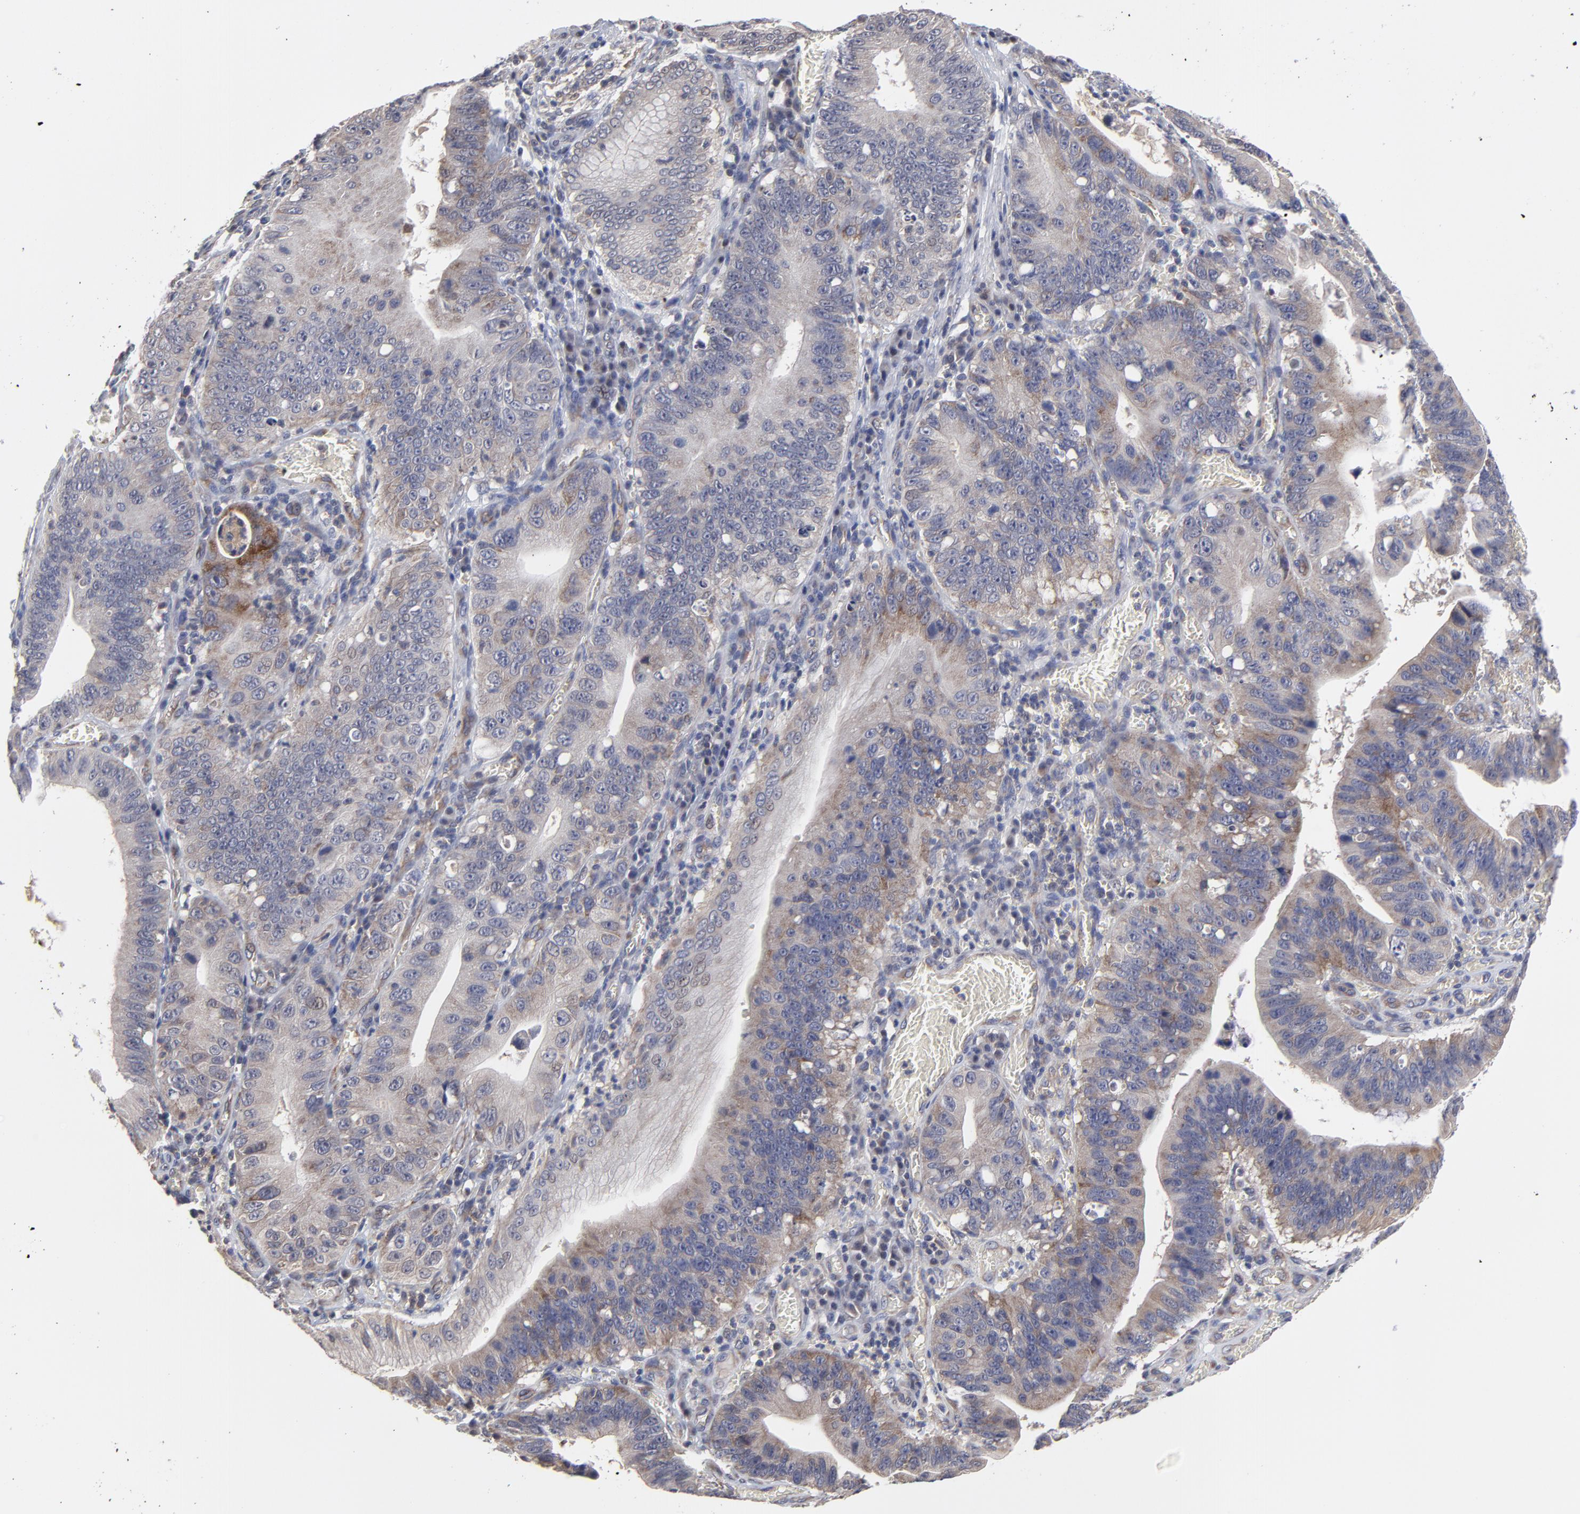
{"staining": {"intensity": "weak", "quantity": ">75%", "location": "cytoplasmic/membranous"}, "tissue": "stomach cancer", "cell_type": "Tumor cells", "image_type": "cancer", "snomed": [{"axis": "morphology", "description": "Adenocarcinoma, NOS"}, {"axis": "topography", "description": "Stomach"}, {"axis": "topography", "description": "Gastric cardia"}], "caption": "IHC (DAB) staining of human stomach cancer (adenocarcinoma) shows weak cytoplasmic/membranous protein staining in approximately >75% of tumor cells.", "gene": "ZNF157", "patient": {"sex": "male", "age": 59}}